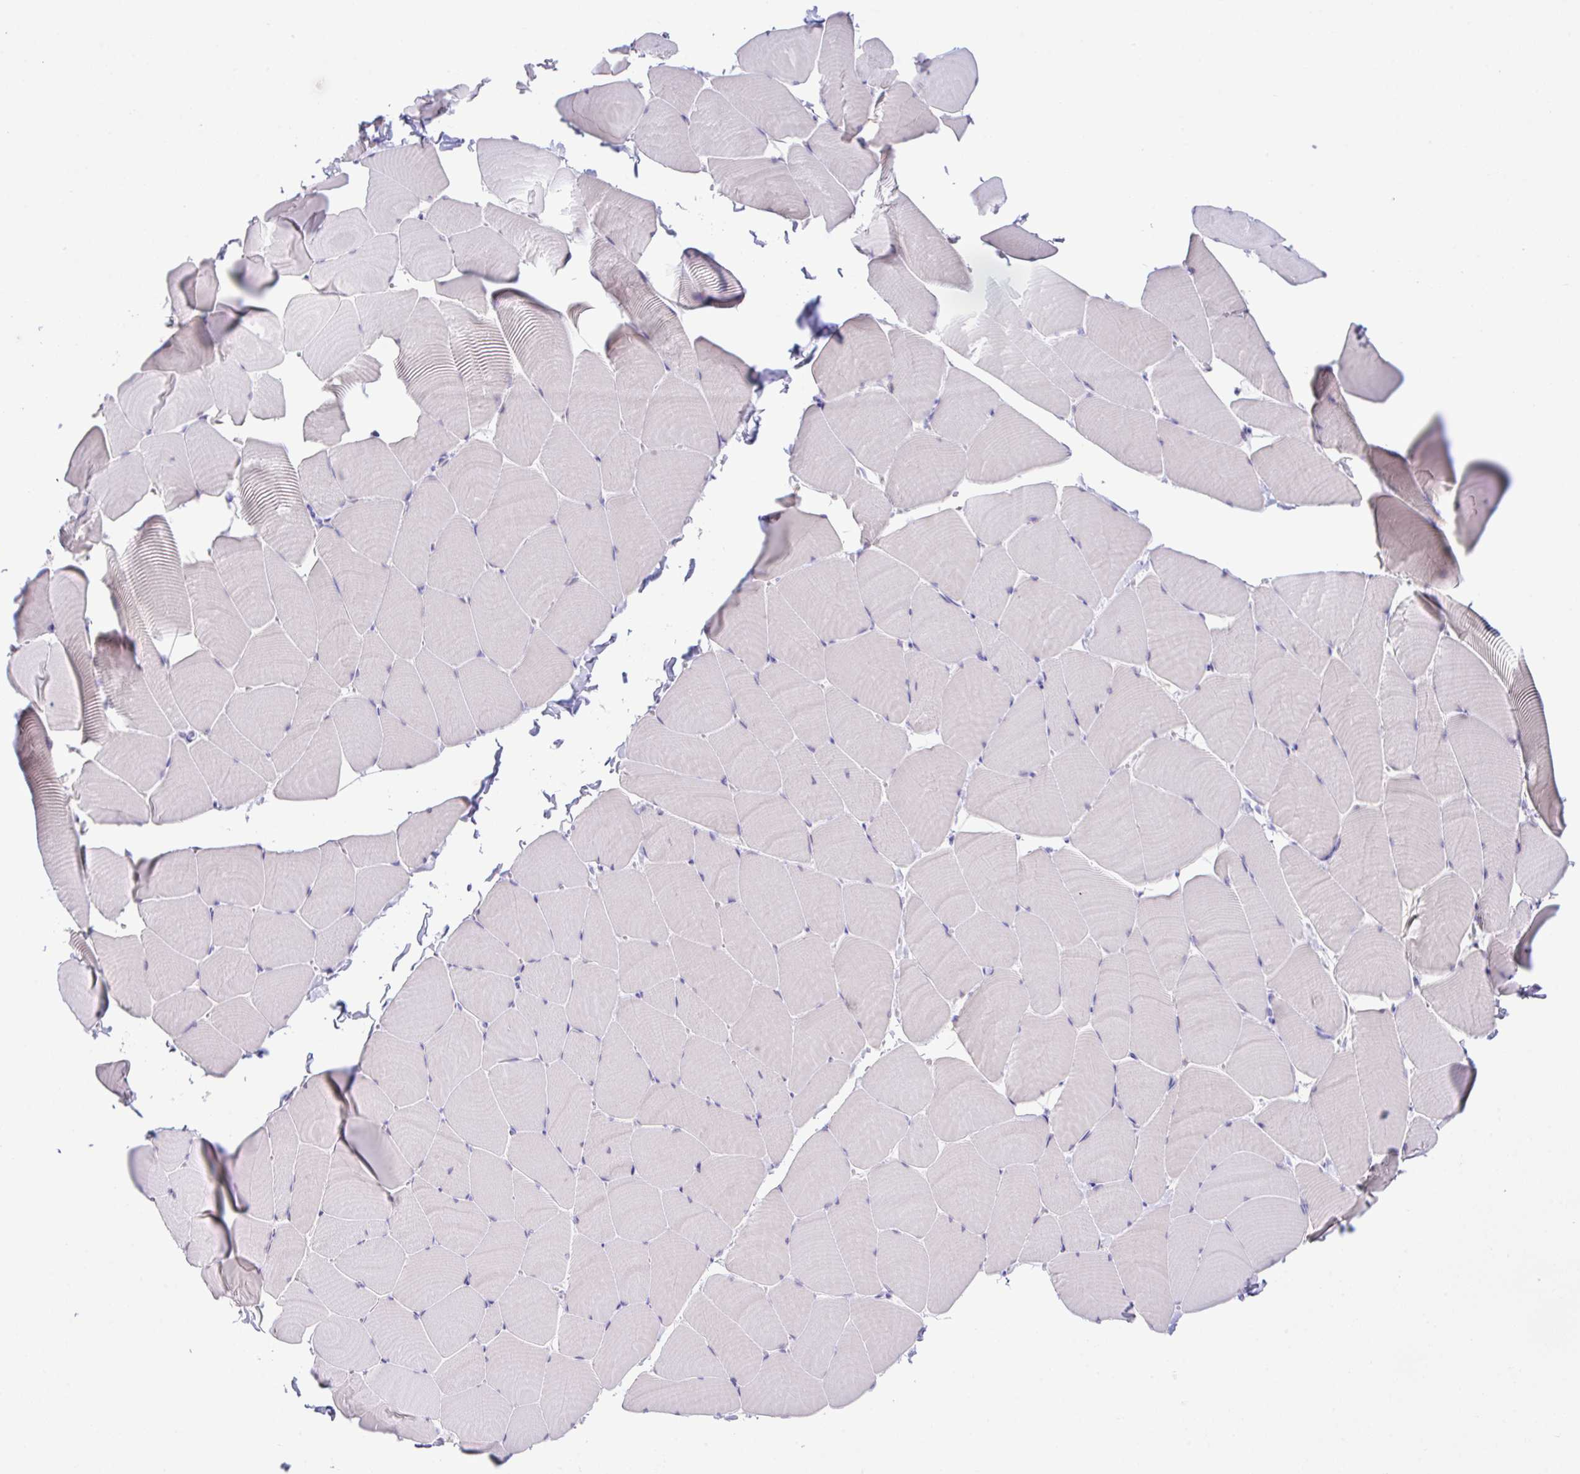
{"staining": {"intensity": "negative", "quantity": "none", "location": "none"}, "tissue": "skeletal muscle", "cell_type": "Myocytes", "image_type": "normal", "snomed": [{"axis": "morphology", "description": "Normal tissue, NOS"}, {"axis": "topography", "description": "Skeletal muscle"}], "caption": "Immunohistochemistry image of unremarkable skeletal muscle stained for a protein (brown), which shows no staining in myocytes. (DAB immunohistochemistry (IHC) with hematoxylin counter stain).", "gene": "HACD4", "patient": {"sex": "male", "age": 25}}